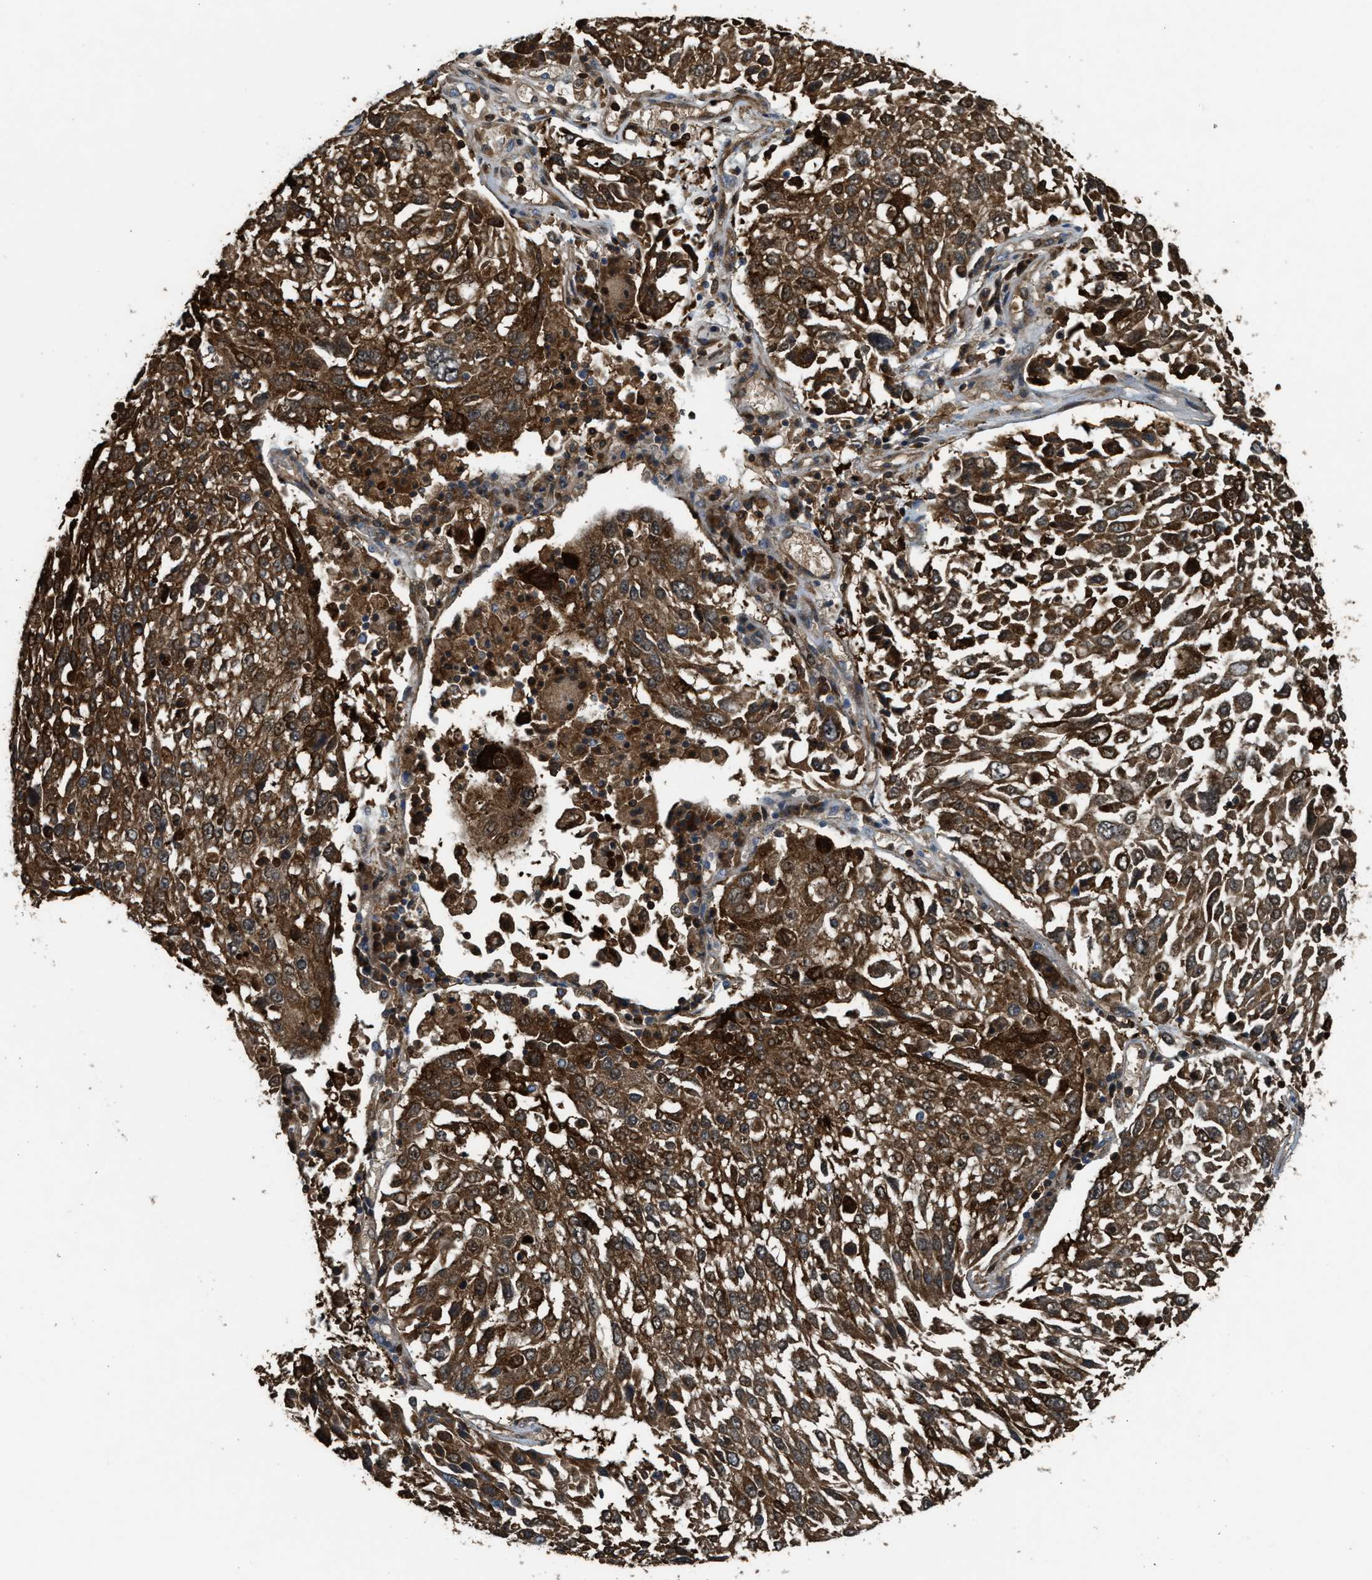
{"staining": {"intensity": "strong", "quantity": ">75%", "location": "cytoplasmic/membranous"}, "tissue": "lung cancer", "cell_type": "Tumor cells", "image_type": "cancer", "snomed": [{"axis": "morphology", "description": "Squamous cell carcinoma, NOS"}, {"axis": "topography", "description": "Lung"}], "caption": "A brown stain highlights strong cytoplasmic/membranous expression of a protein in human squamous cell carcinoma (lung) tumor cells.", "gene": "SERPINB5", "patient": {"sex": "male", "age": 65}}